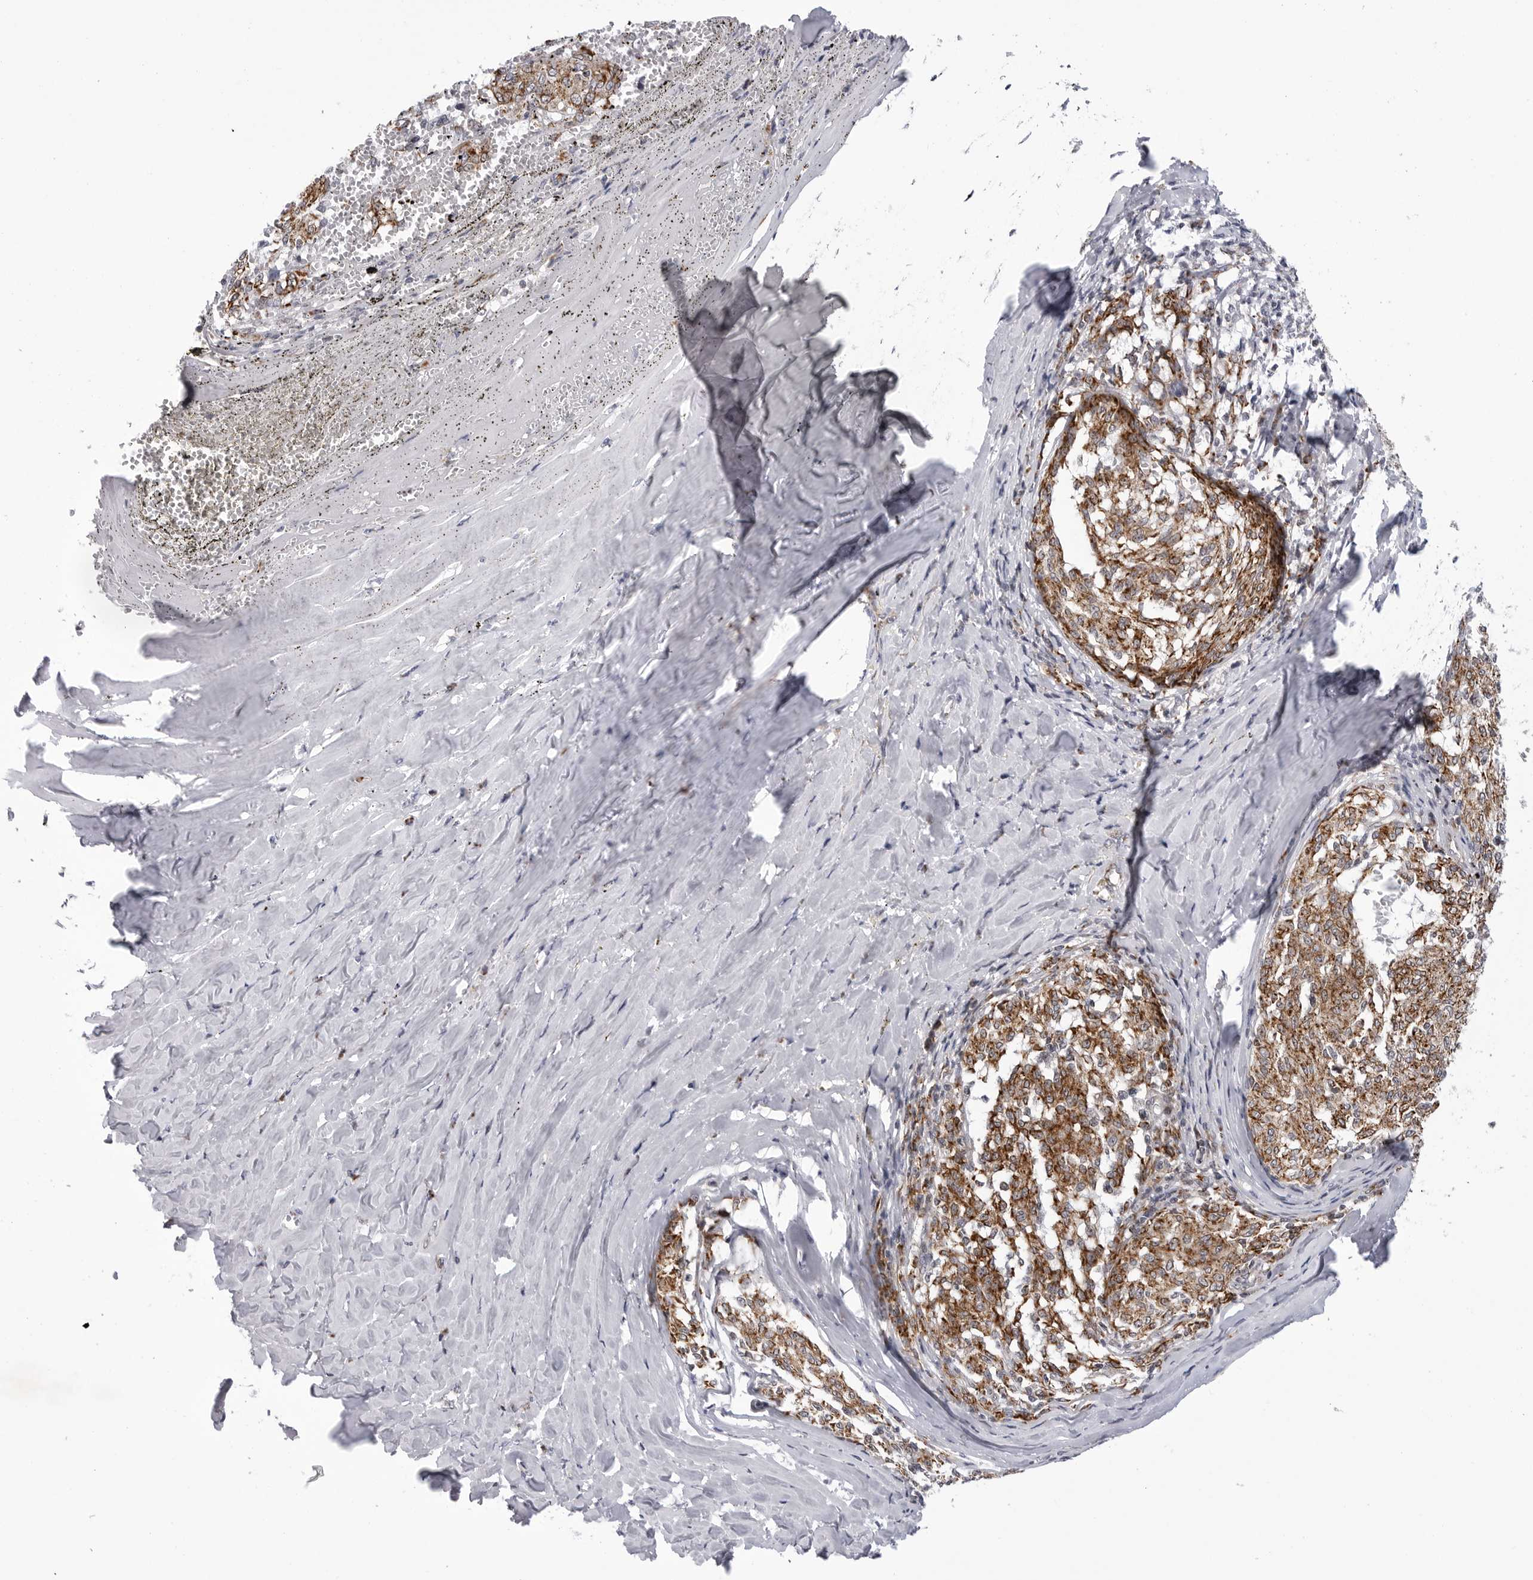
{"staining": {"intensity": "strong", "quantity": "25%-75%", "location": "cytoplasmic/membranous"}, "tissue": "melanoma", "cell_type": "Tumor cells", "image_type": "cancer", "snomed": [{"axis": "morphology", "description": "Malignant melanoma, NOS"}, {"axis": "topography", "description": "Skin"}], "caption": "DAB immunohistochemical staining of malignant melanoma demonstrates strong cytoplasmic/membranous protein staining in approximately 25%-75% of tumor cells.", "gene": "CDK20", "patient": {"sex": "female", "age": 72}}